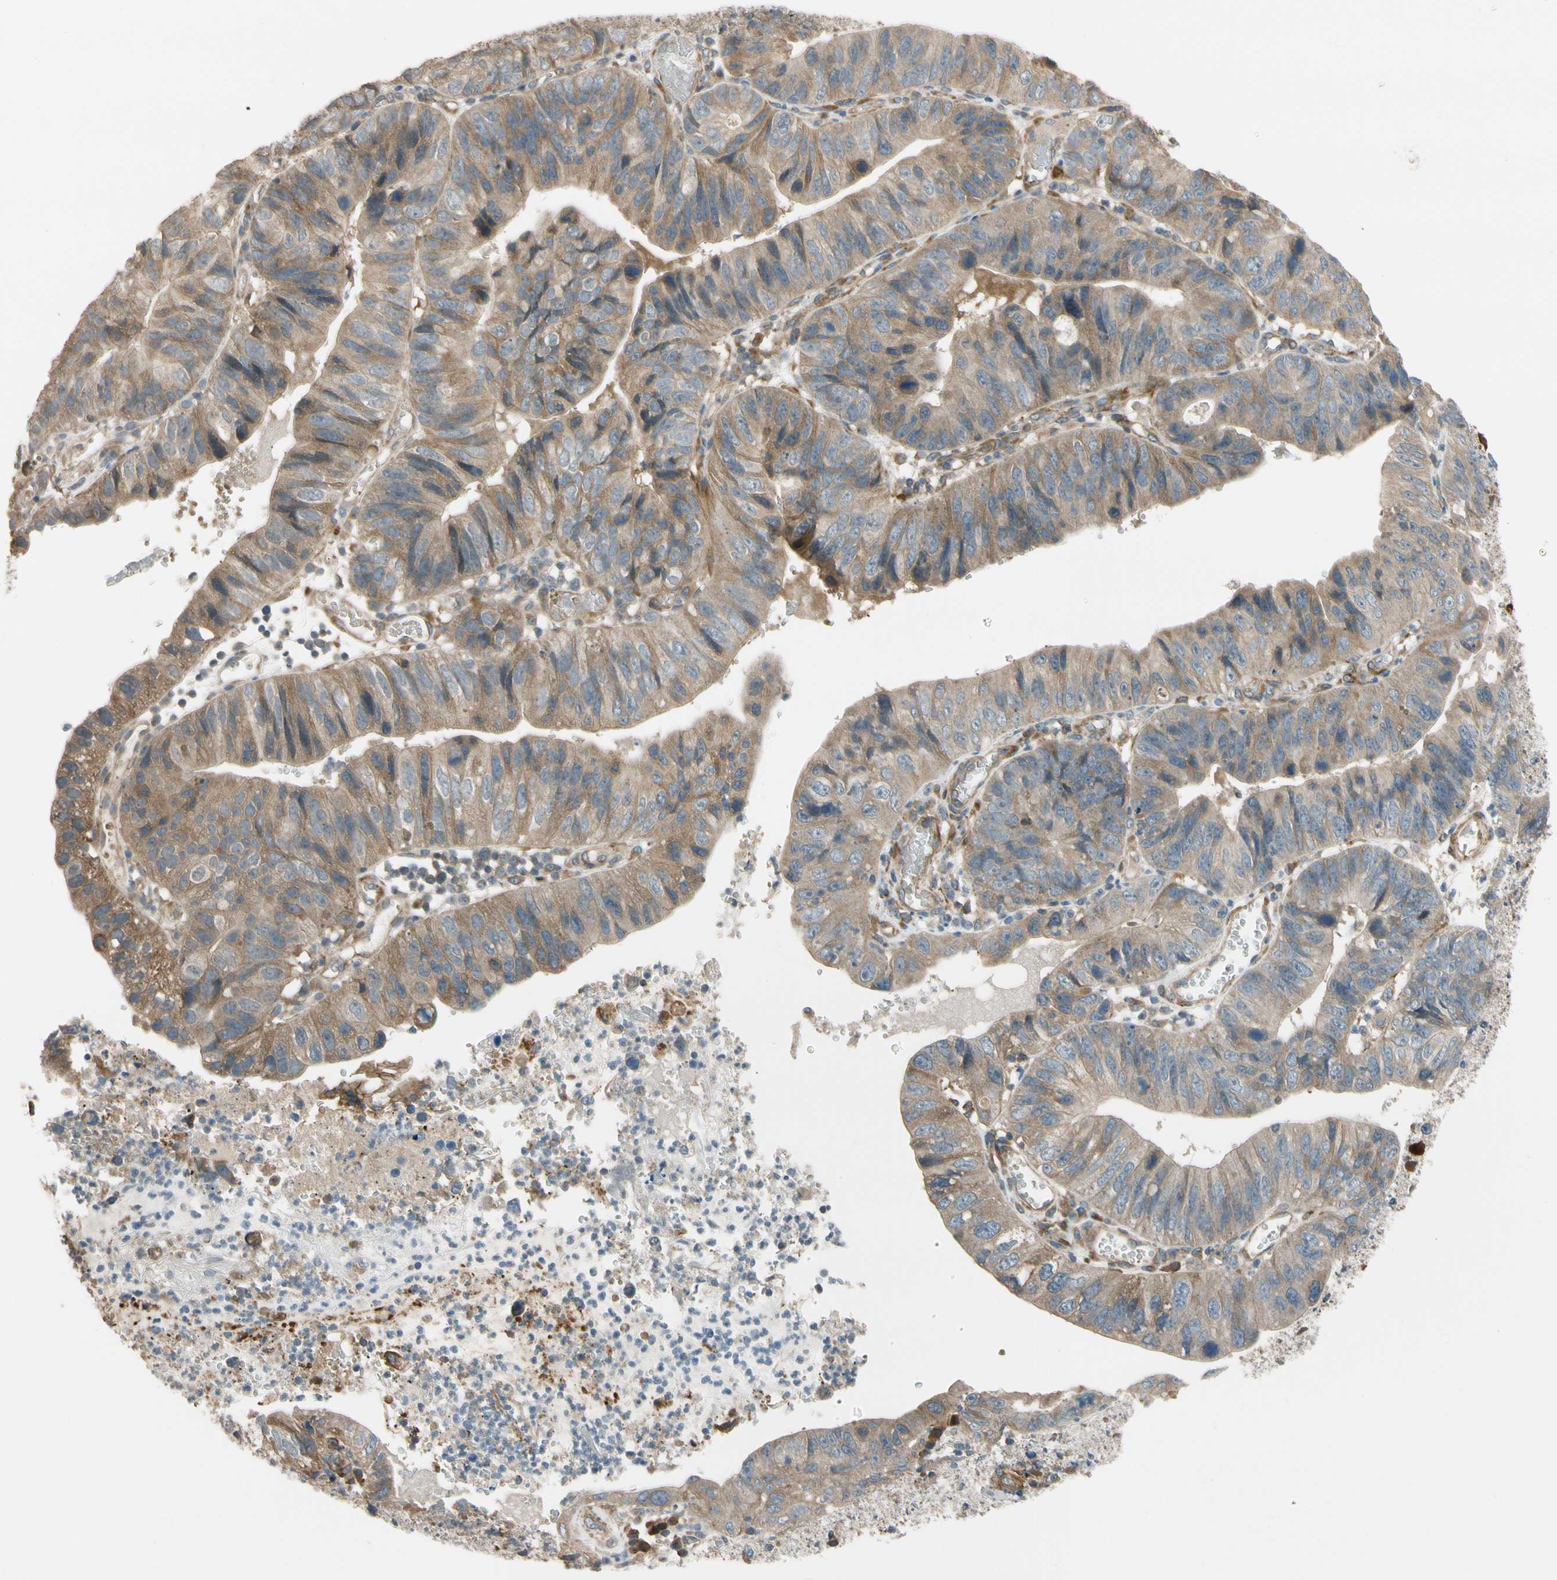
{"staining": {"intensity": "moderate", "quantity": ">75%", "location": "cytoplasmic/membranous"}, "tissue": "stomach cancer", "cell_type": "Tumor cells", "image_type": "cancer", "snomed": [{"axis": "morphology", "description": "Adenocarcinoma, NOS"}, {"axis": "topography", "description": "Stomach"}], "caption": "Stomach cancer (adenocarcinoma) stained with immunohistochemistry (IHC) reveals moderate cytoplasmic/membranous staining in about >75% of tumor cells. The protein is stained brown, and the nuclei are stained in blue (DAB (3,3'-diaminobenzidine) IHC with brightfield microscopy, high magnification).", "gene": "MST1R", "patient": {"sex": "male", "age": 59}}